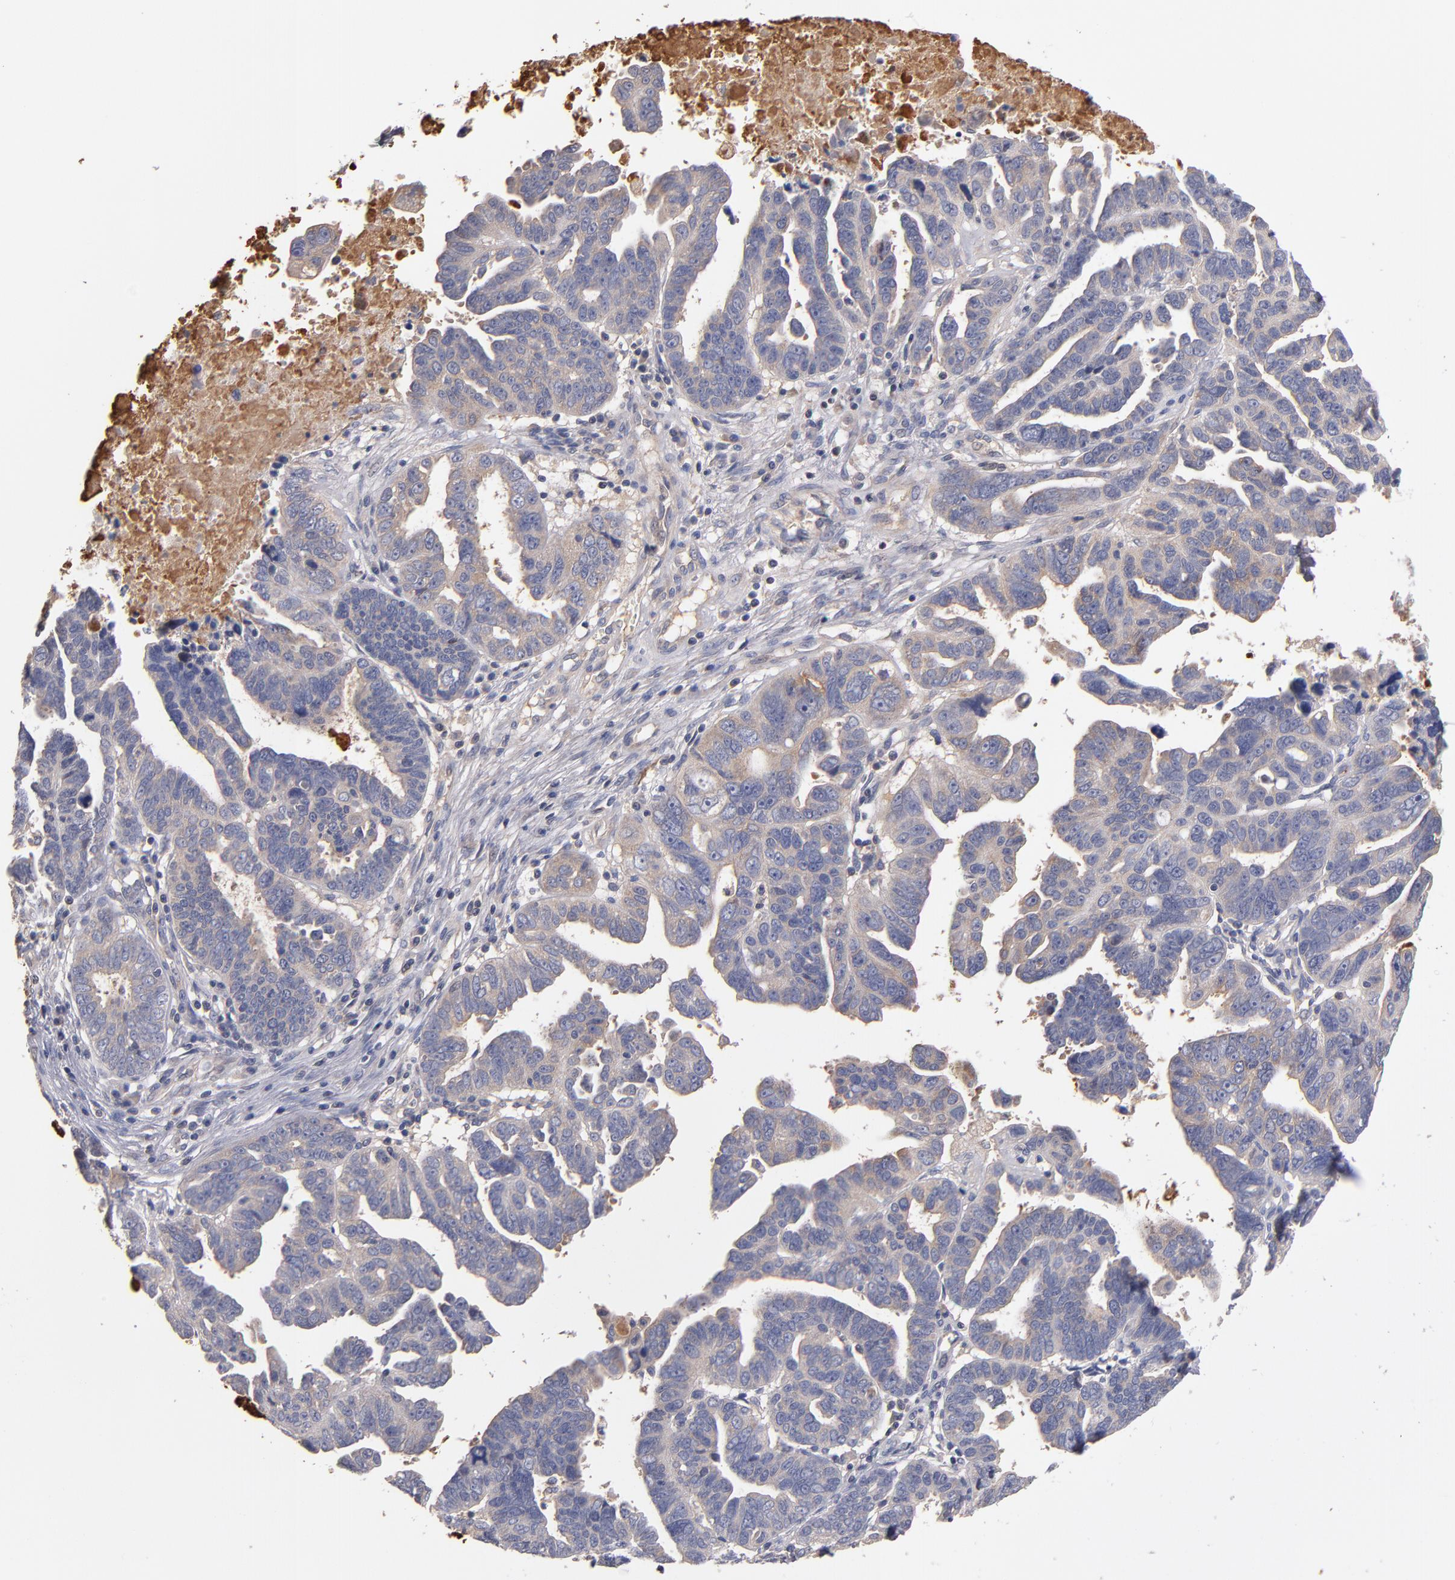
{"staining": {"intensity": "weak", "quantity": "25%-75%", "location": "cytoplasmic/membranous"}, "tissue": "ovarian cancer", "cell_type": "Tumor cells", "image_type": "cancer", "snomed": [{"axis": "morphology", "description": "Carcinoma, endometroid"}, {"axis": "morphology", "description": "Cystadenocarcinoma, serous, NOS"}, {"axis": "topography", "description": "Ovary"}], "caption": "Endometroid carcinoma (ovarian) stained with DAB immunohistochemistry shows low levels of weak cytoplasmic/membranous staining in about 25%-75% of tumor cells.", "gene": "DACT1", "patient": {"sex": "female", "age": 45}}